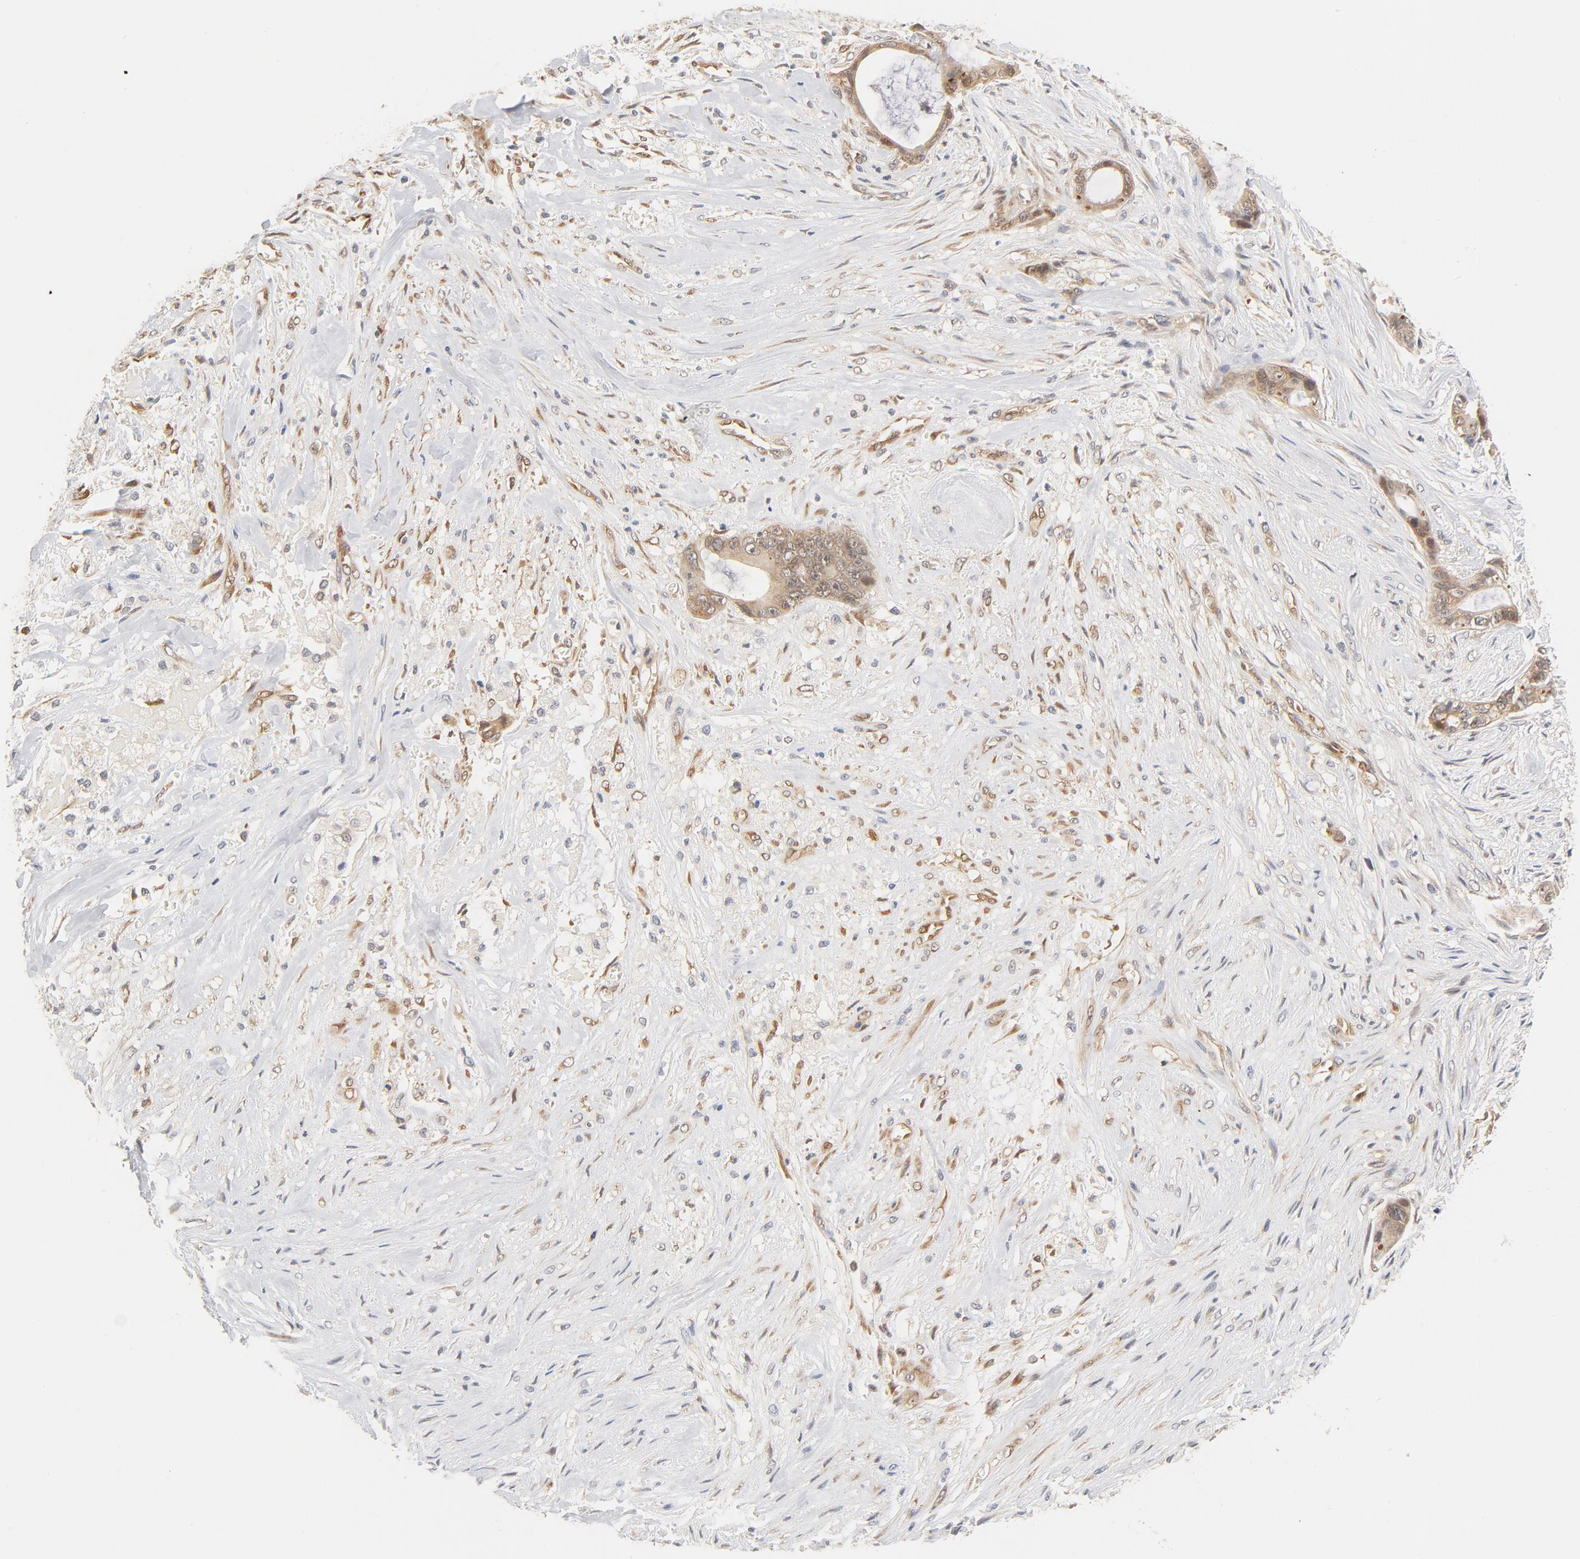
{"staining": {"intensity": "moderate", "quantity": ">75%", "location": "cytoplasmic/membranous,nuclear"}, "tissue": "liver cancer", "cell_type": "Tumor cells", "image_type": "cancer", "snomed": [{"axis": "morphology", "description": "Cholangiocarcinoma"}, {"axis": "topography", "description": "Liver"}], "caption": "A brown stain shows moderate cytoplasmic/membranous and nuclear positivity of a protein in human liver cholangiocarcinoma tumor cells.", "gene": "EIF4E", "patient": {"sex": "female", "age": 55}}